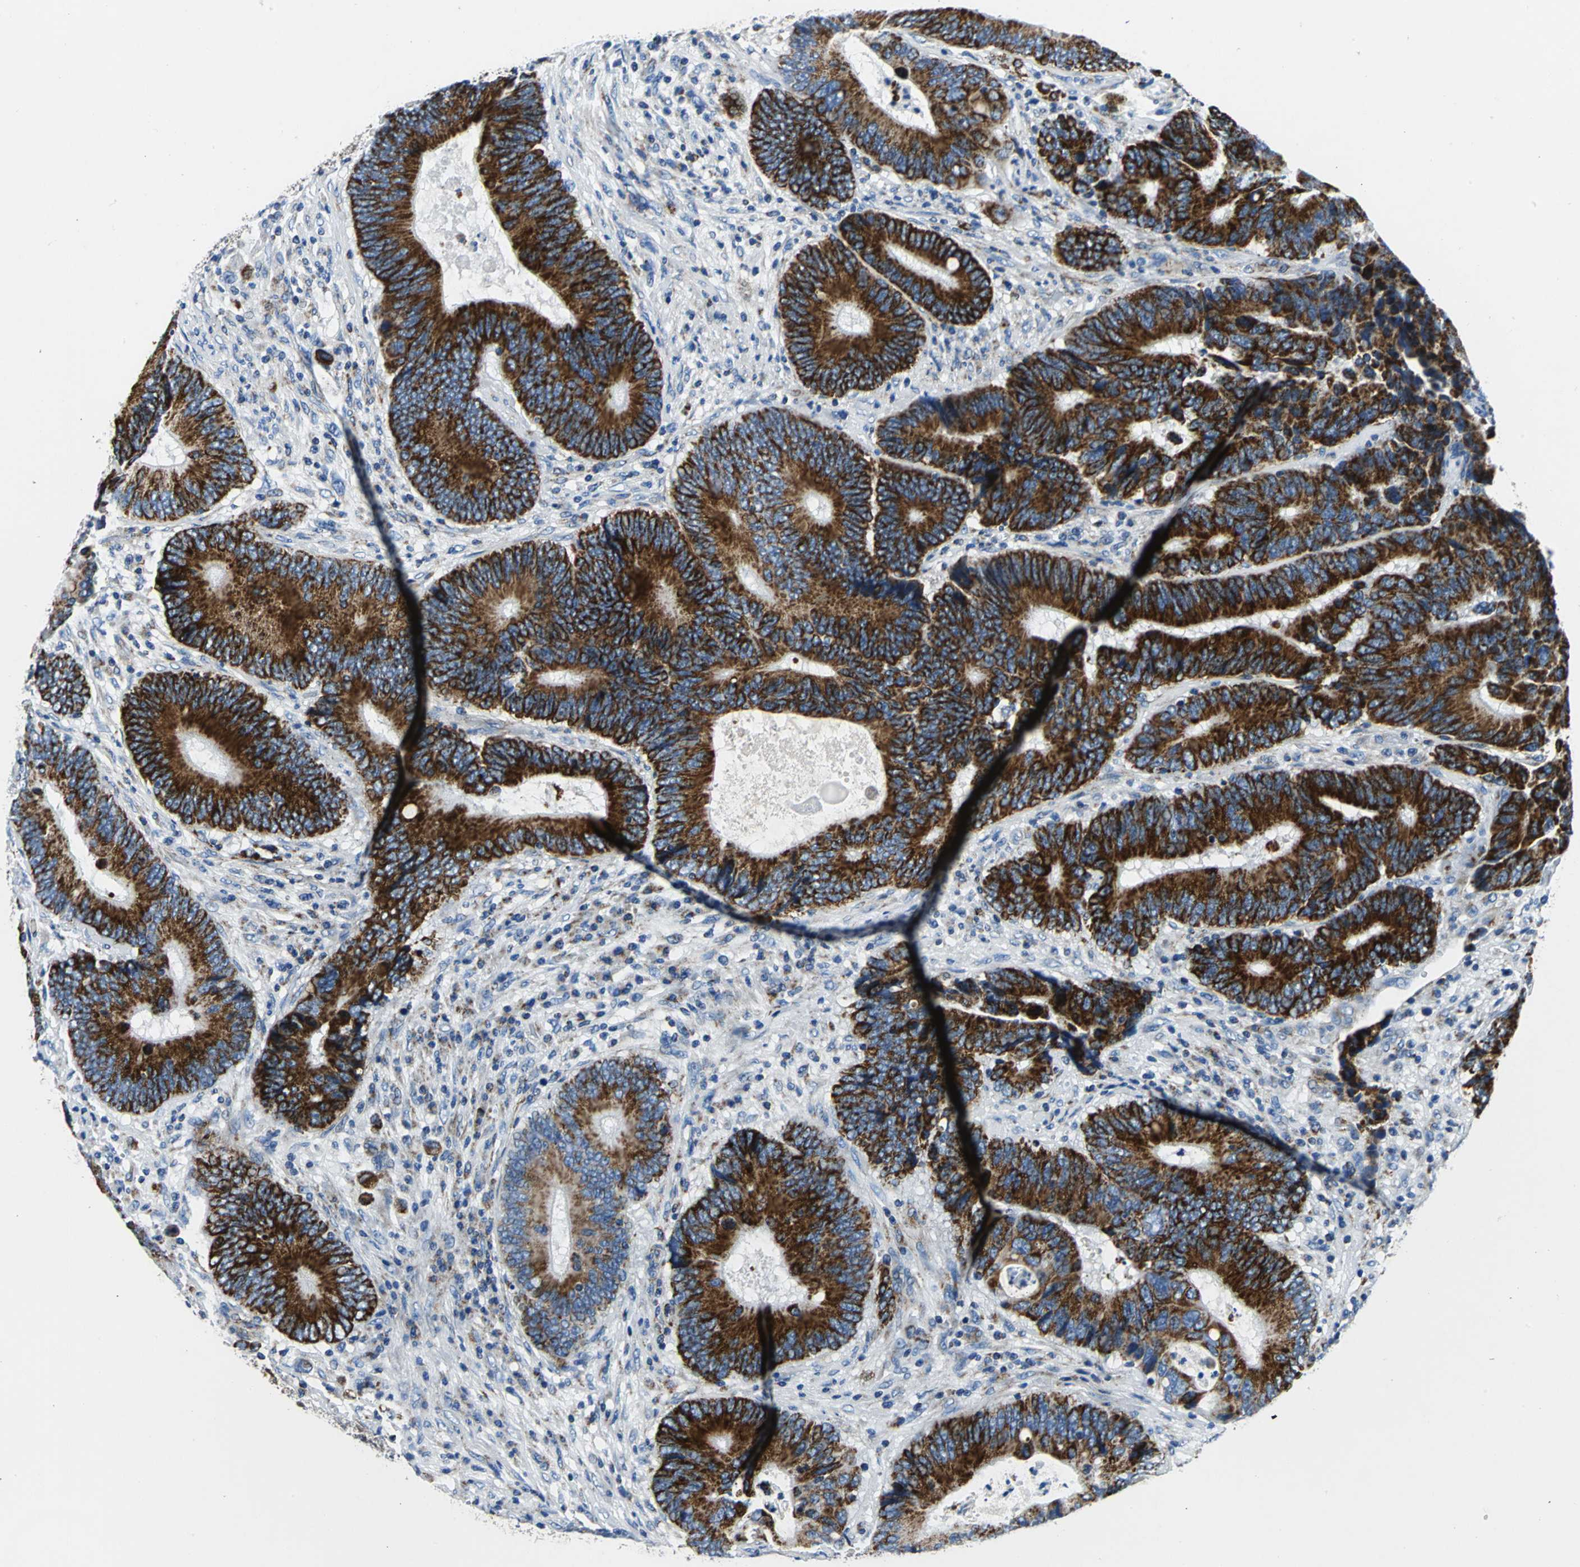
{"staining": {"intensity": "strong", "quantity": ">75%", "location": "cytoplasmic/membranous"}, "tissue": "colorectal cancer", "cell_type": "Tumor cells", "image_type": "cancer", "snomed": [{"axis": "morphology", "description": "Adenocarcinoma, NOS"}, {"axis": "topography", "description": "Colon"}], "caption": "IHC histopathology image of colorectal cancer stained for a protein (brown), which displays high levels of strong cytoplasmic/membranous staining in approximately >75% of tumor cells.", "gene": "IFI6", "patient": {"sex": "female", "age": 78}}